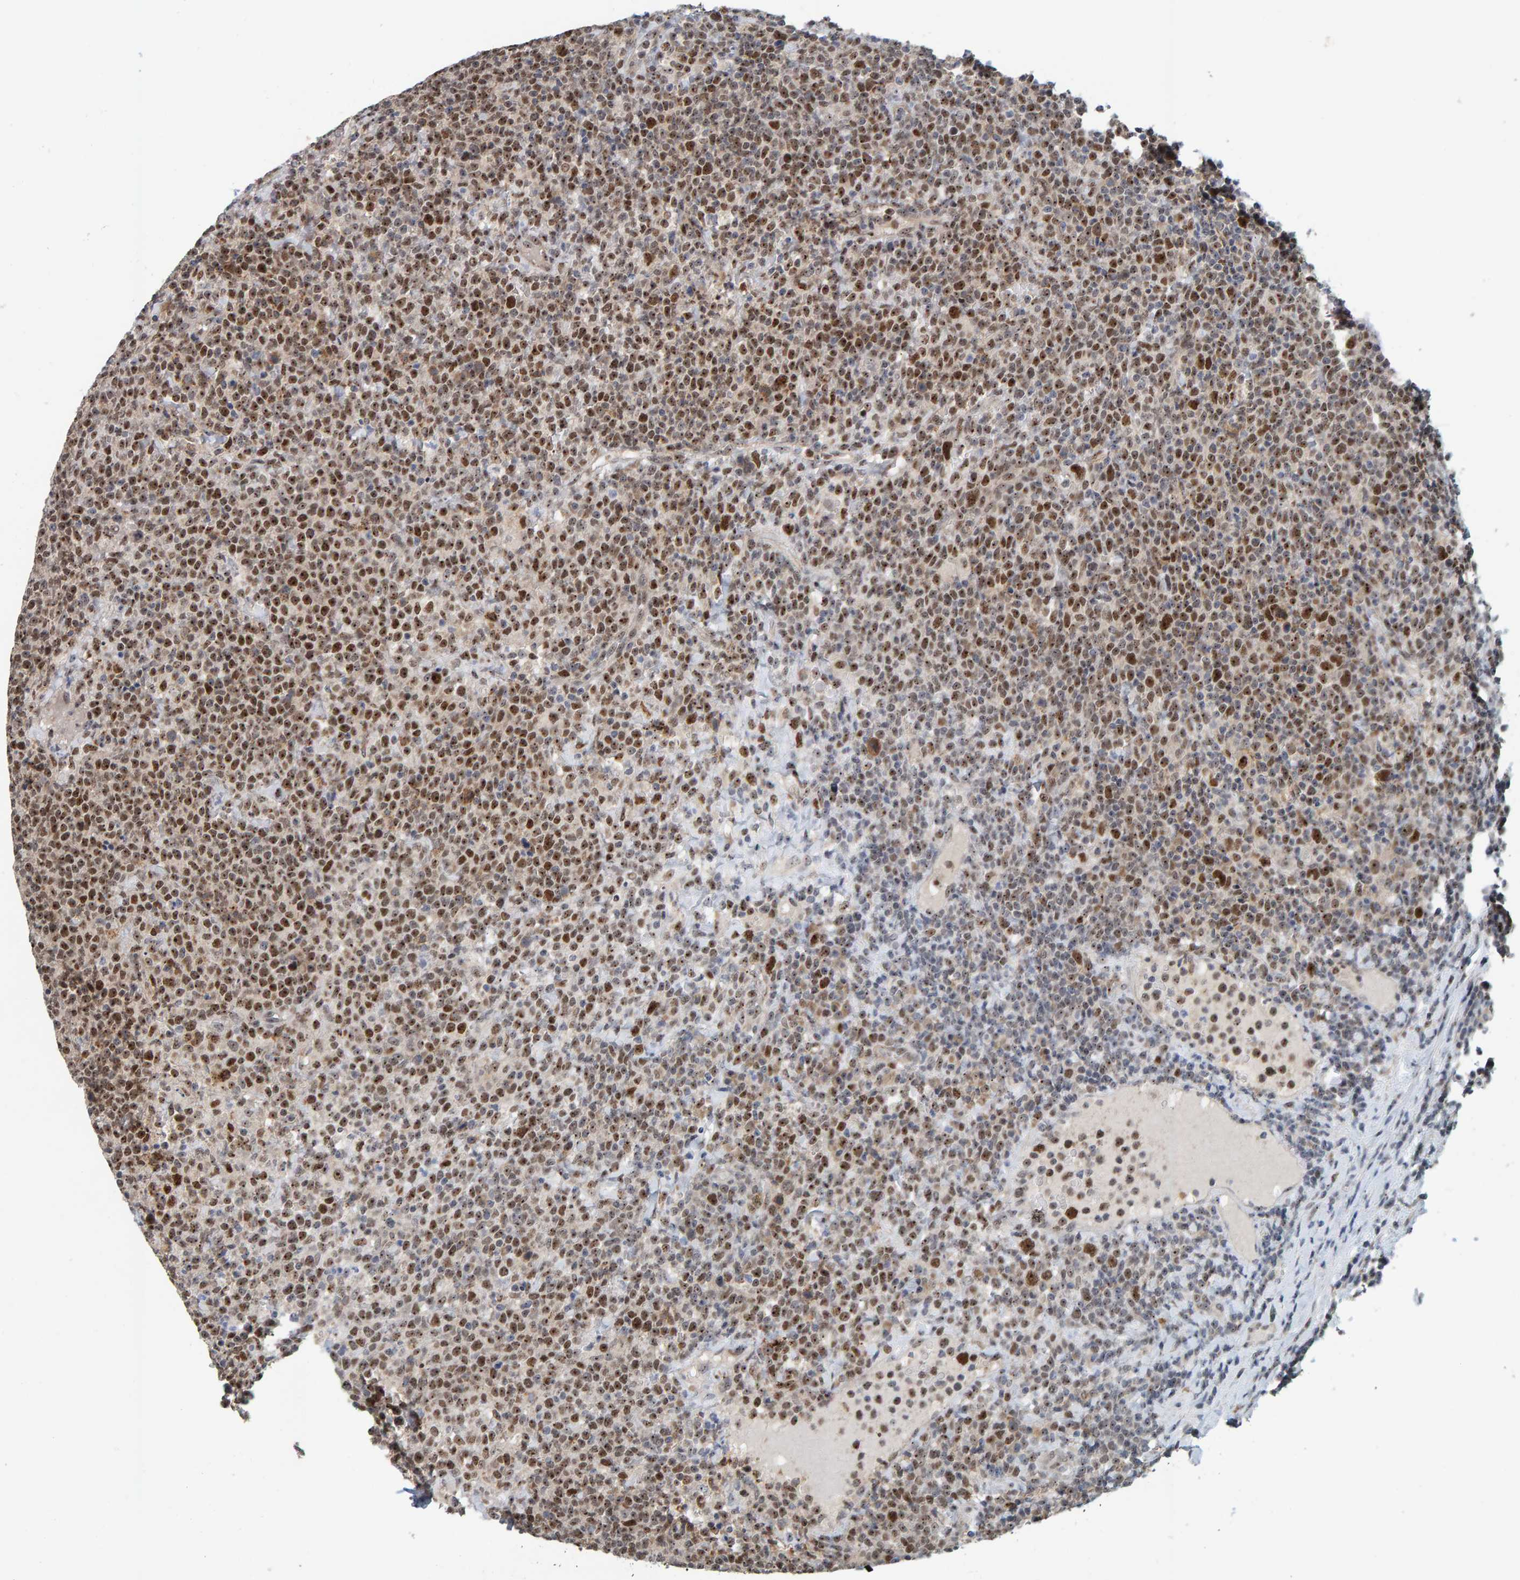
{"staining": {"intensity": "strong", "quantity": ">75%", "location": "nuclear"}, "tissue": "lymphoma", "cell_type": "Tumor cells", "image_type": "cancer", "snomed": [{"axis": "morphology", "description": "Malignant lymphoma, non-Hodgkin's type, High grade"}, {"axis": "topography", "description": "Lymph node"}], "caption": "Strong nuclear protein positivity is present in about >75% of tumor cells in malignant lymphoma, non-Hodgkin's type (high-grade).", "gene": "POLR1E", "patient": {"sex": "male", "age": 61}}